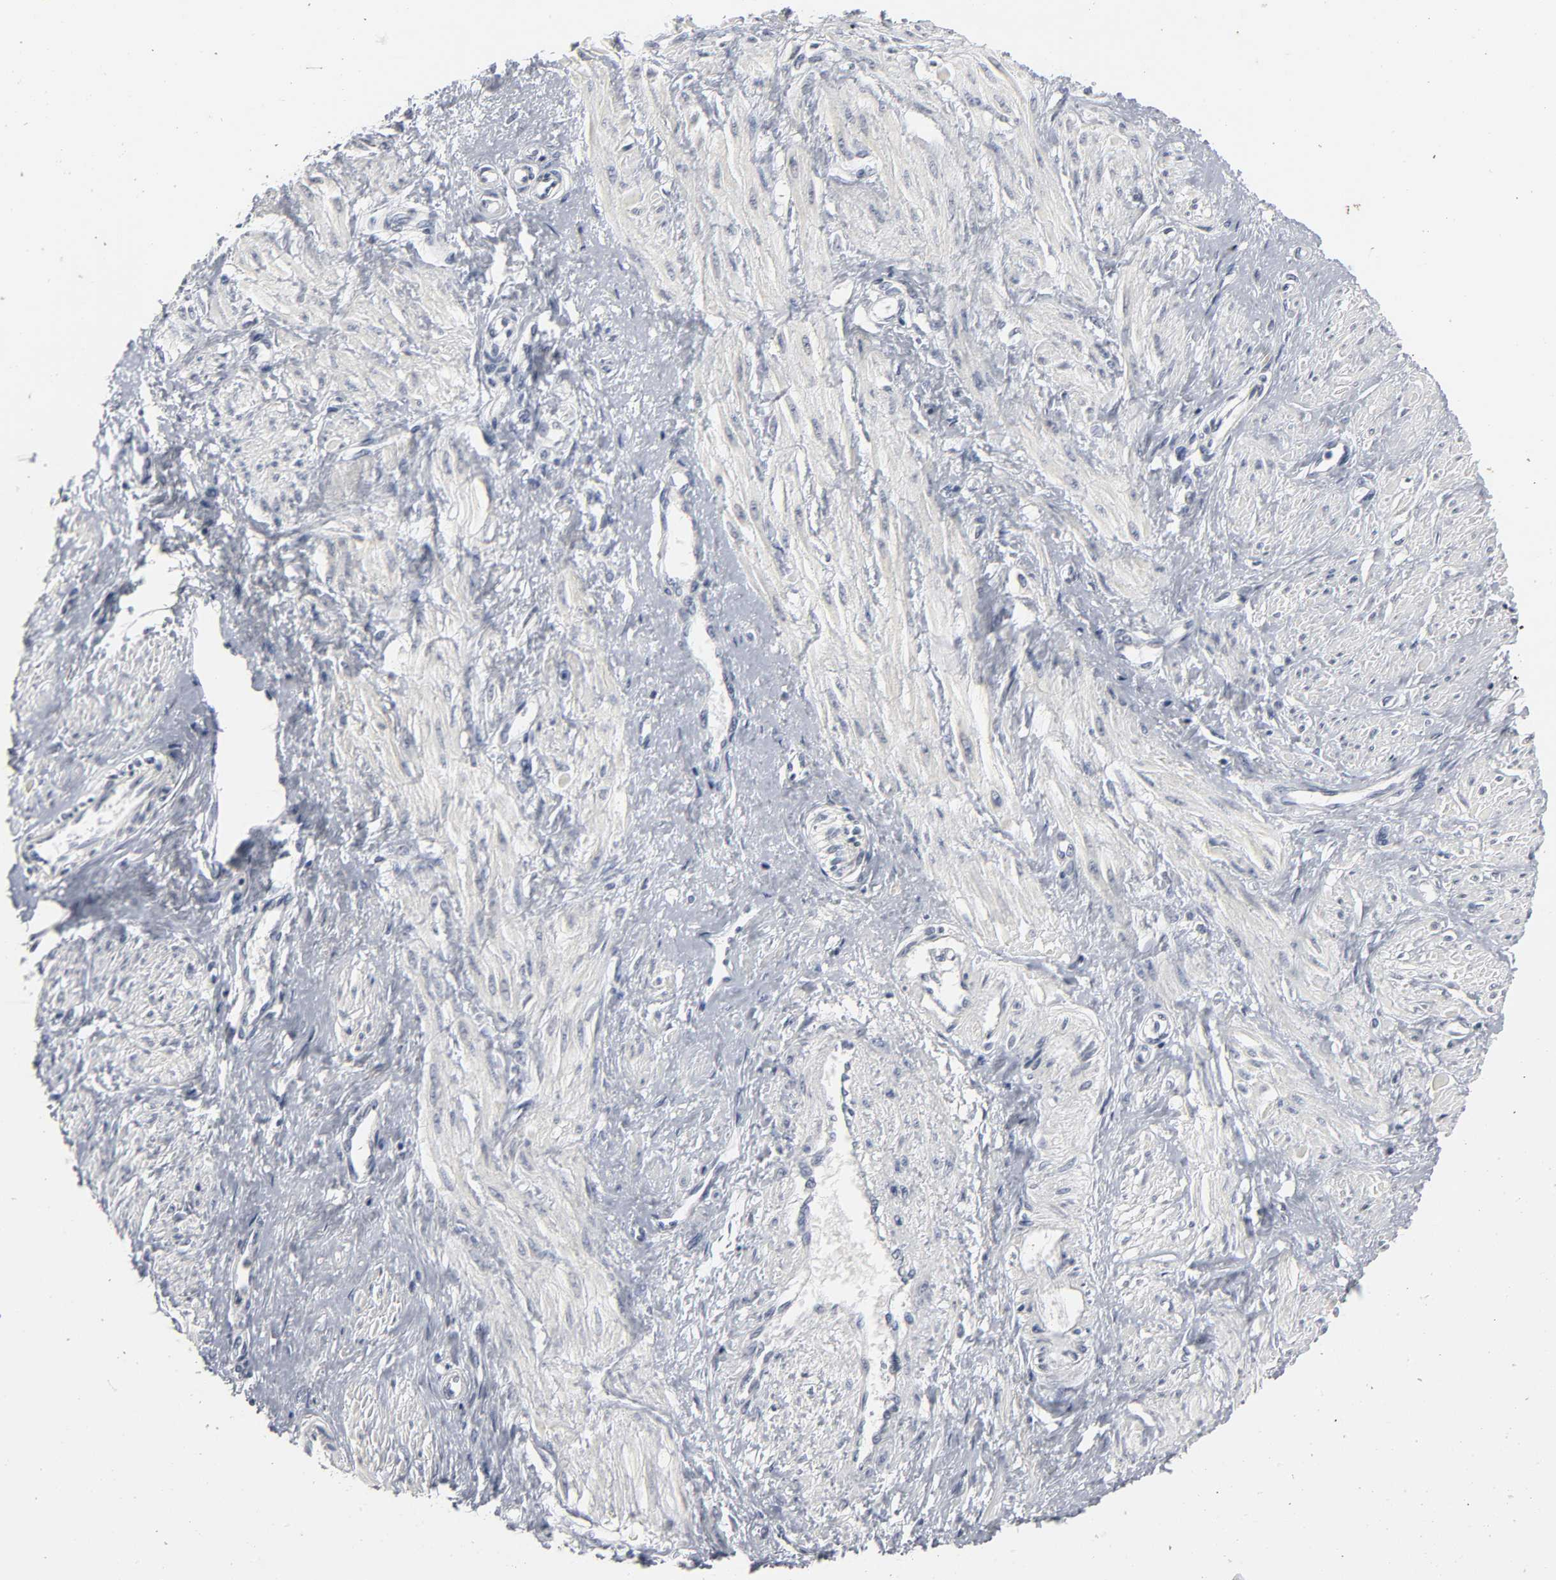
{"staining": {"intensity": "negative", "quantity": "none", "location": "none"}, "tissue": "smooth muscle", "cell_type": "Smooth muscle cells", "image_type": "normal", "snomed": [{"axis": "morphology", "description": "Normal tissue, NOS"}, {"axis": "topography", "description": "Smooth muscle"}, {"axis": "topography", "description": "Uterus"}], "caption": "The micrograph exhibits no staining of smooth muscle cells in benign smooth muscle.", "gene": "TCAP", "patient": {"sex": "female", "age": 39}}